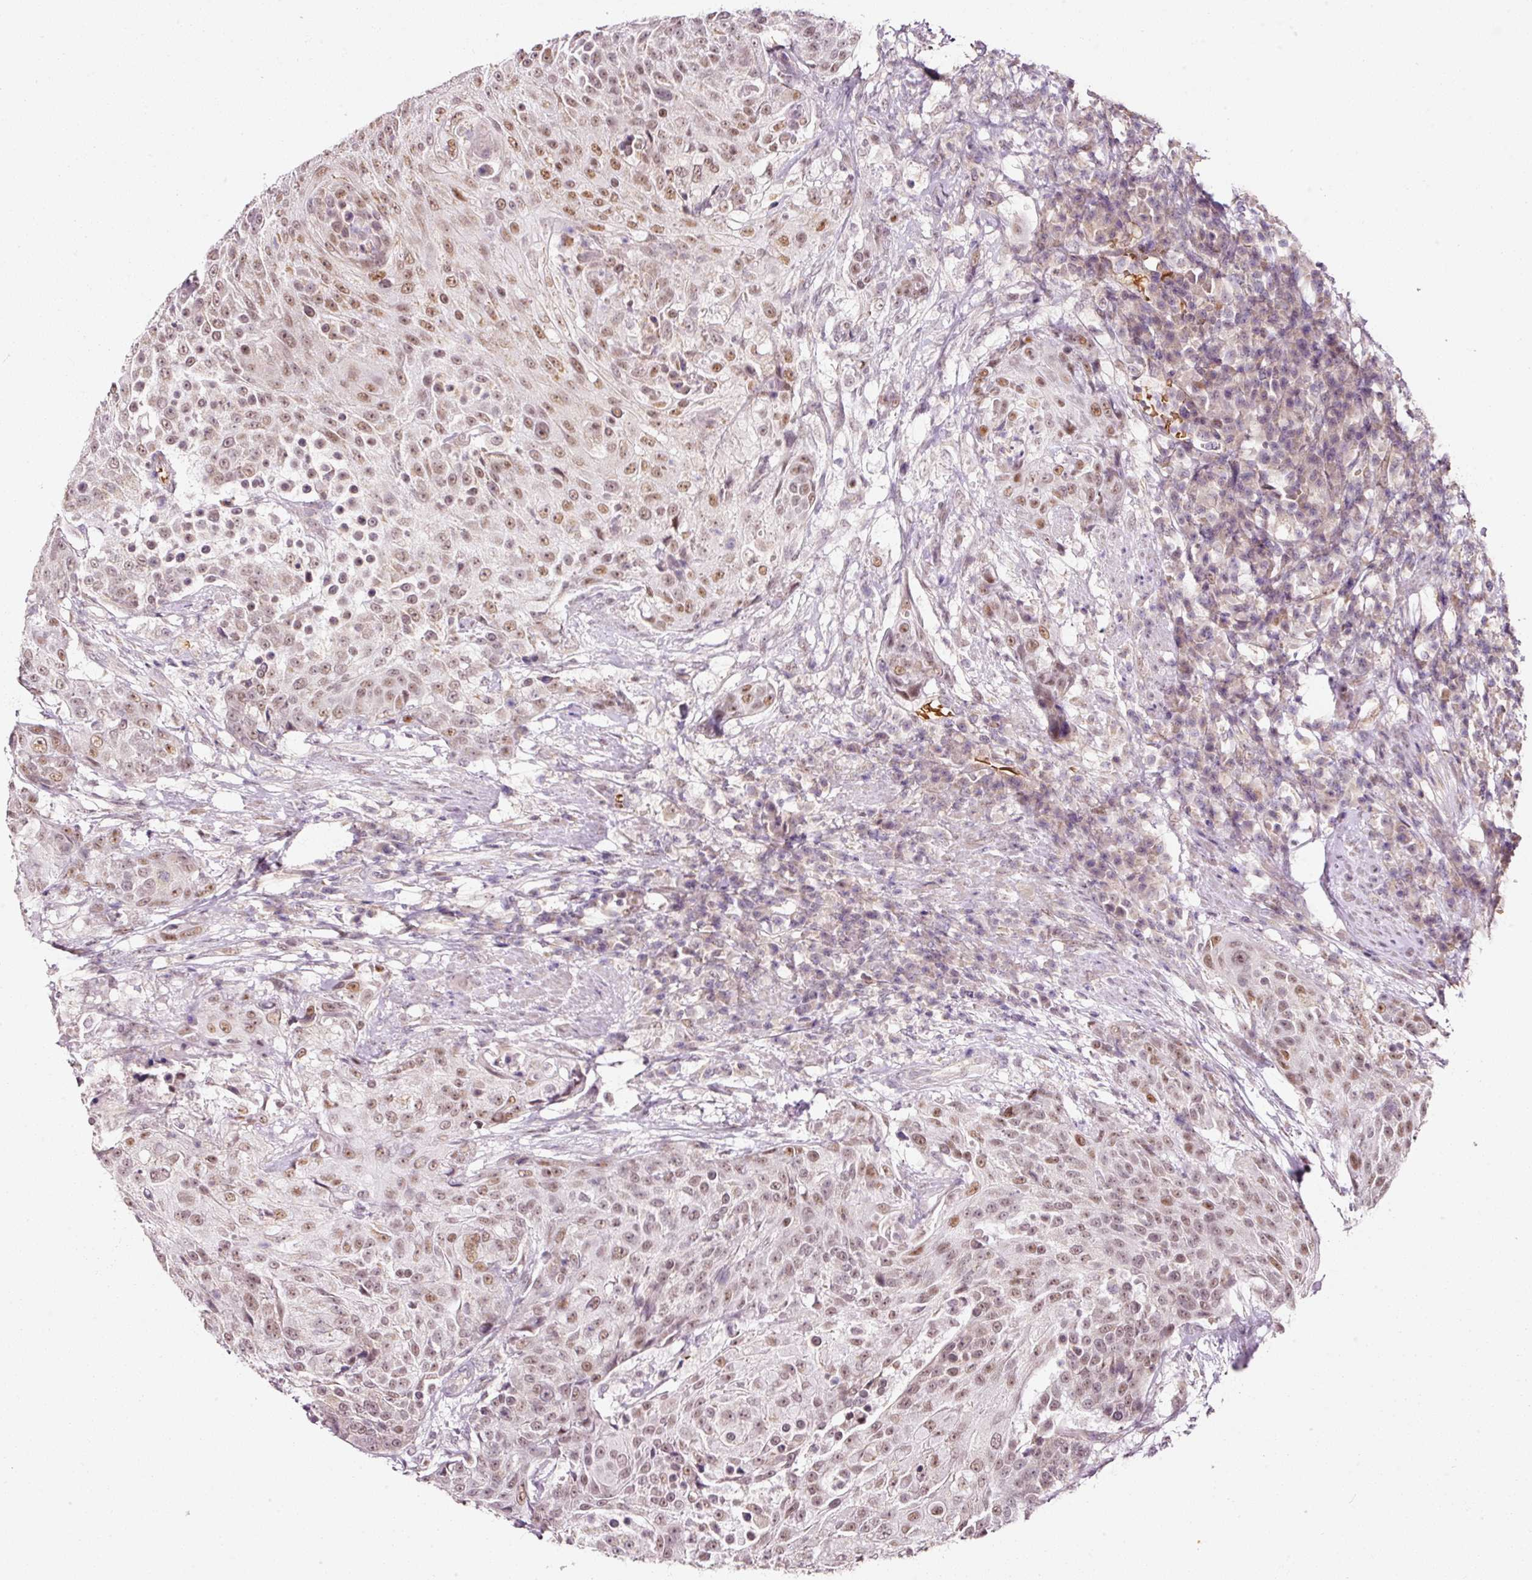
{"staining": {"intensity": "moderate", "quantity": ">75%", "location": "nuclear"}, "tissue": "urothelial cancer", "cell_type": "Tumor cells", "image_type": "cancer", "snomed": [{"axis": "morphology", "description": "Urothelial carcinoma, High grade"}, {"axis": "topography", "description": "Urinary bladder"}], "caption": "Urothelial carcinoma (high-grade) stained with a brown dye displays moderate nuclear positive staining in approximately >75% of tumor cells.", "gene": "ZNF460", "patient": {"sex": "female", "age": 63}}